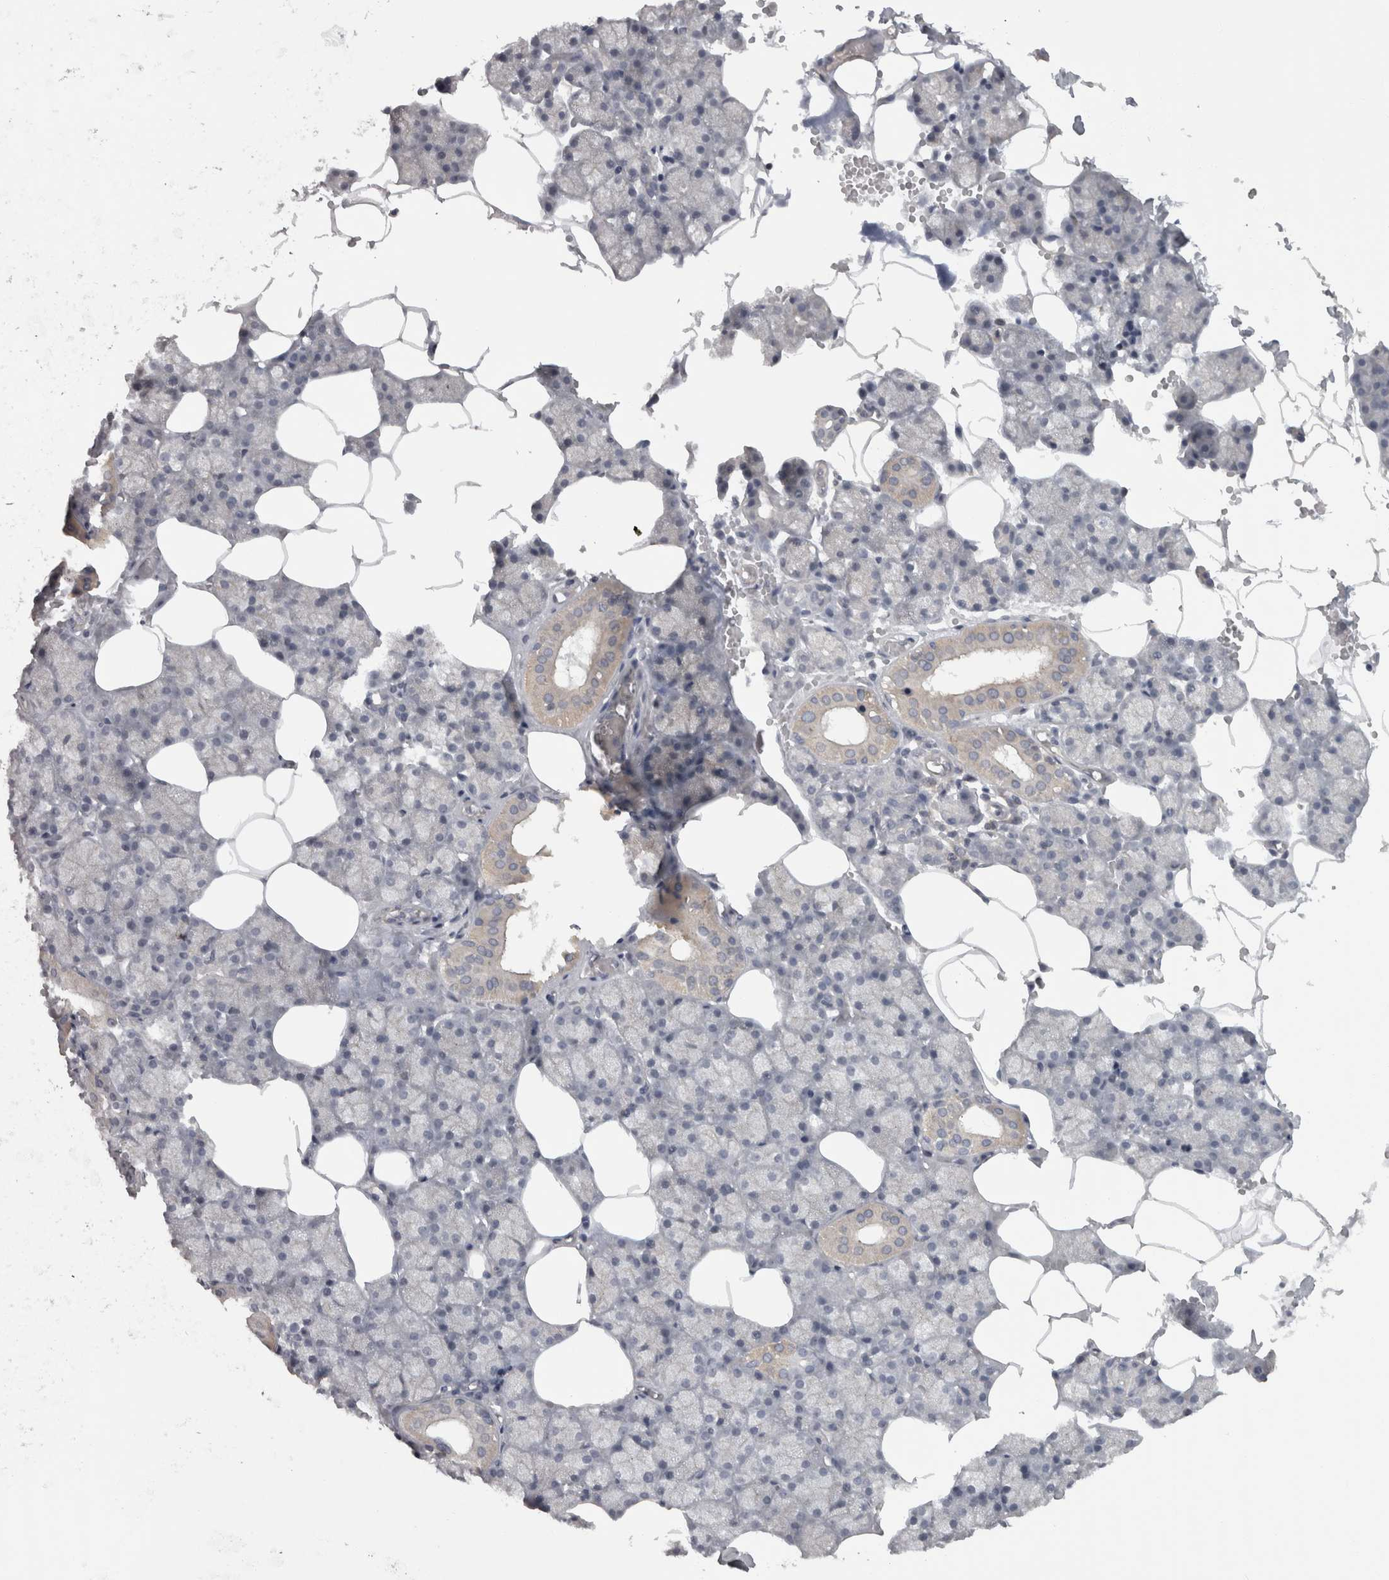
{"staining": {"intensity": "weak", "quantity": "<25%", "location": "cytoplasmic/membranous"}, "tissue": "salivary gland", "cell_type": "Glandular cells", "image_type": "normal", "snomed": [{"axis": "morphology", "description": "Normal tissue, NOS"}, {"axis": "topography", "description": "Salivary gland"}], "caption": "A high-resolution micrograph shows immunohistochemistry staining of unremarkable salivary gland, which shows no significant positivity in glandular cells. (DAB IHC, high magnification).", "gene": "PPP1R12B", "patient": {"sex": "male", "age": 62}}